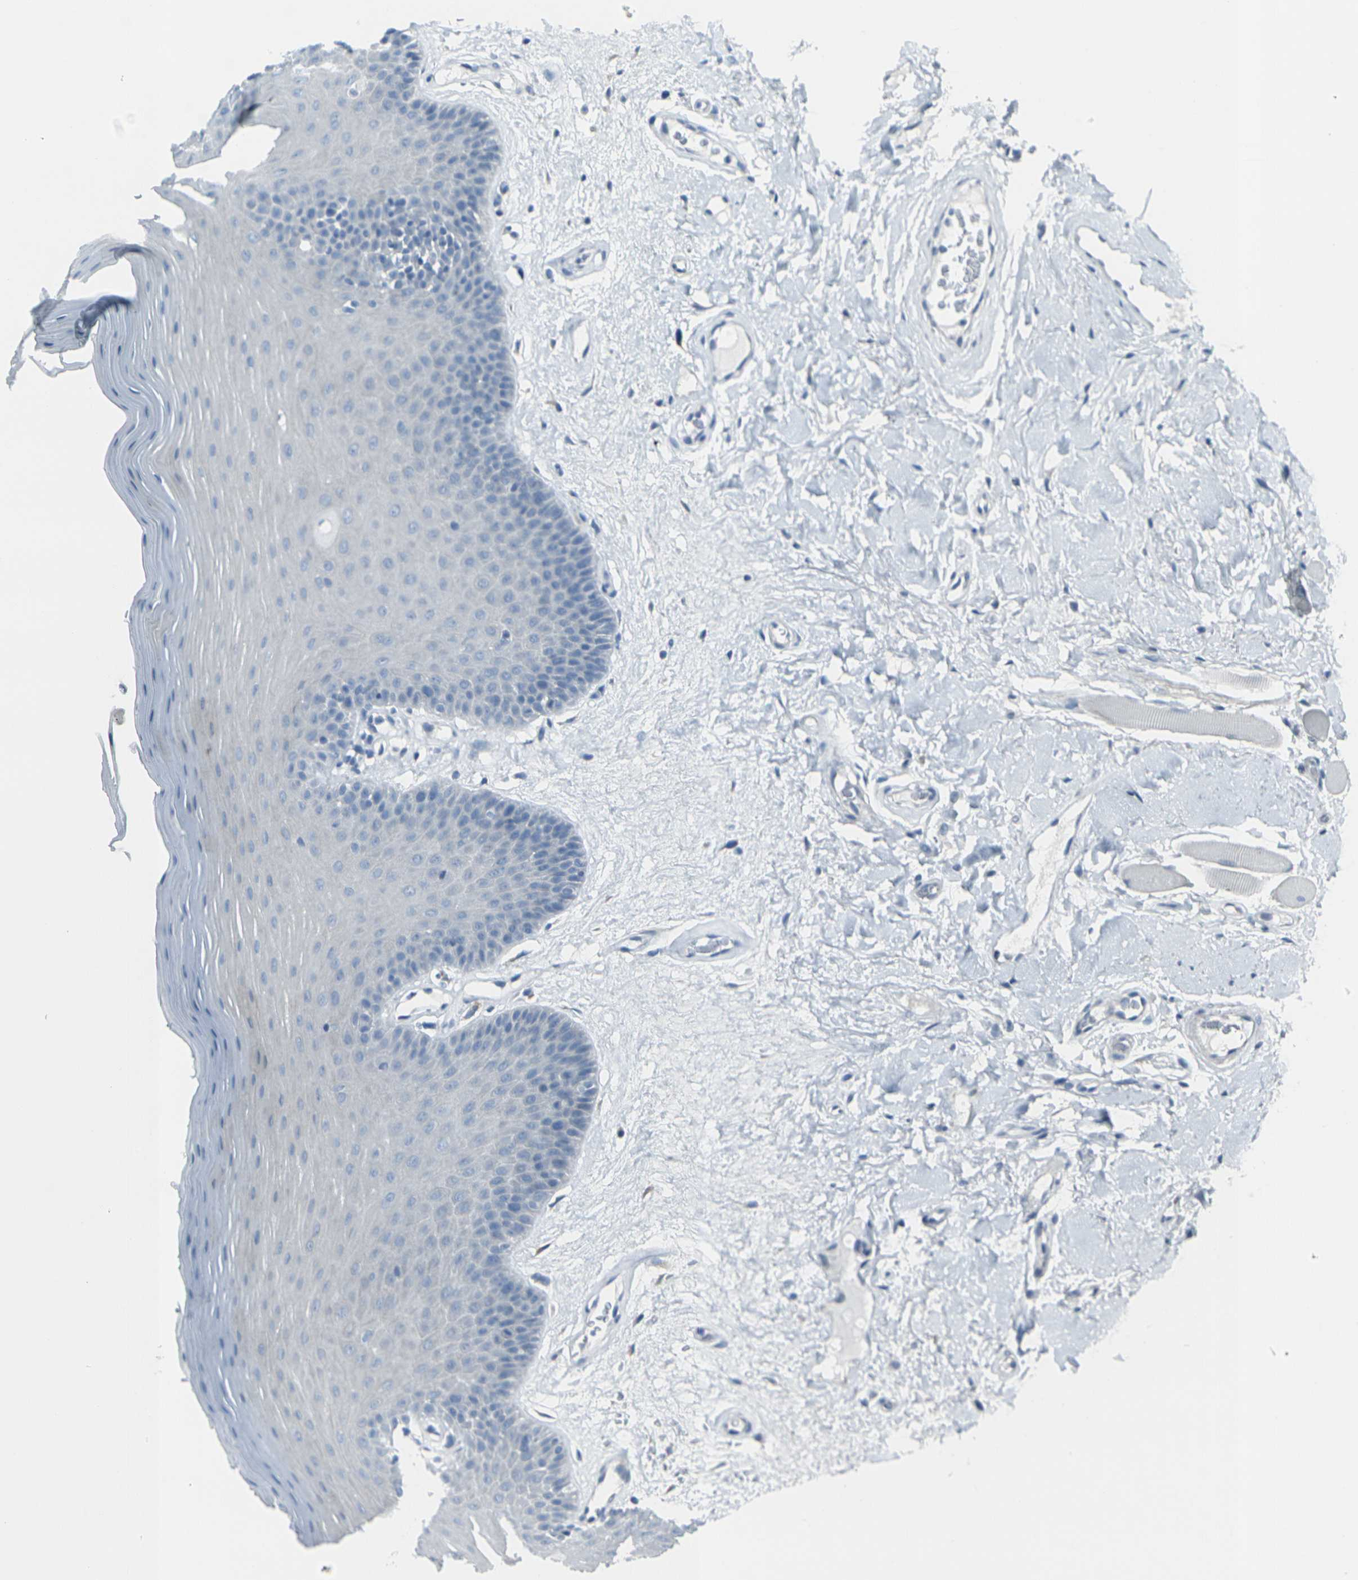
{"staining": {"intensity": "negative", "quantity": "none", "location": "none"}, "tissue": "oral mucosa", "cell_type": "Squamous epithelial cells", "image_type": "normal", "snomed": [{"axis": "morphology", "description": "Normal tissue, NOS"}, {"axis": "morphology", "description": "Squamous cell carcinoma, NOS"}, {"axis": "topography", "description": "Skeletal muscle"}, {"axis": "topography", "description": "Adipose tissue"}, {"axis": "topography", "description": "Vascular tissue"}, {"axis": "topography", "description": "Oral tissue"}, {"axis": "topography", "description": "Peripheral nerve tissue"}, {"axis": "topography", "description": "Head-Neck"}], "caption": "Immunohistochemistry histopathology image of normal human oral mucosa stained for a protein (brown), which exhibits no positivity in squamous epithelial cells.", "gene": "ANKRD46", "patient": {"sex": "male", "age": 71}}